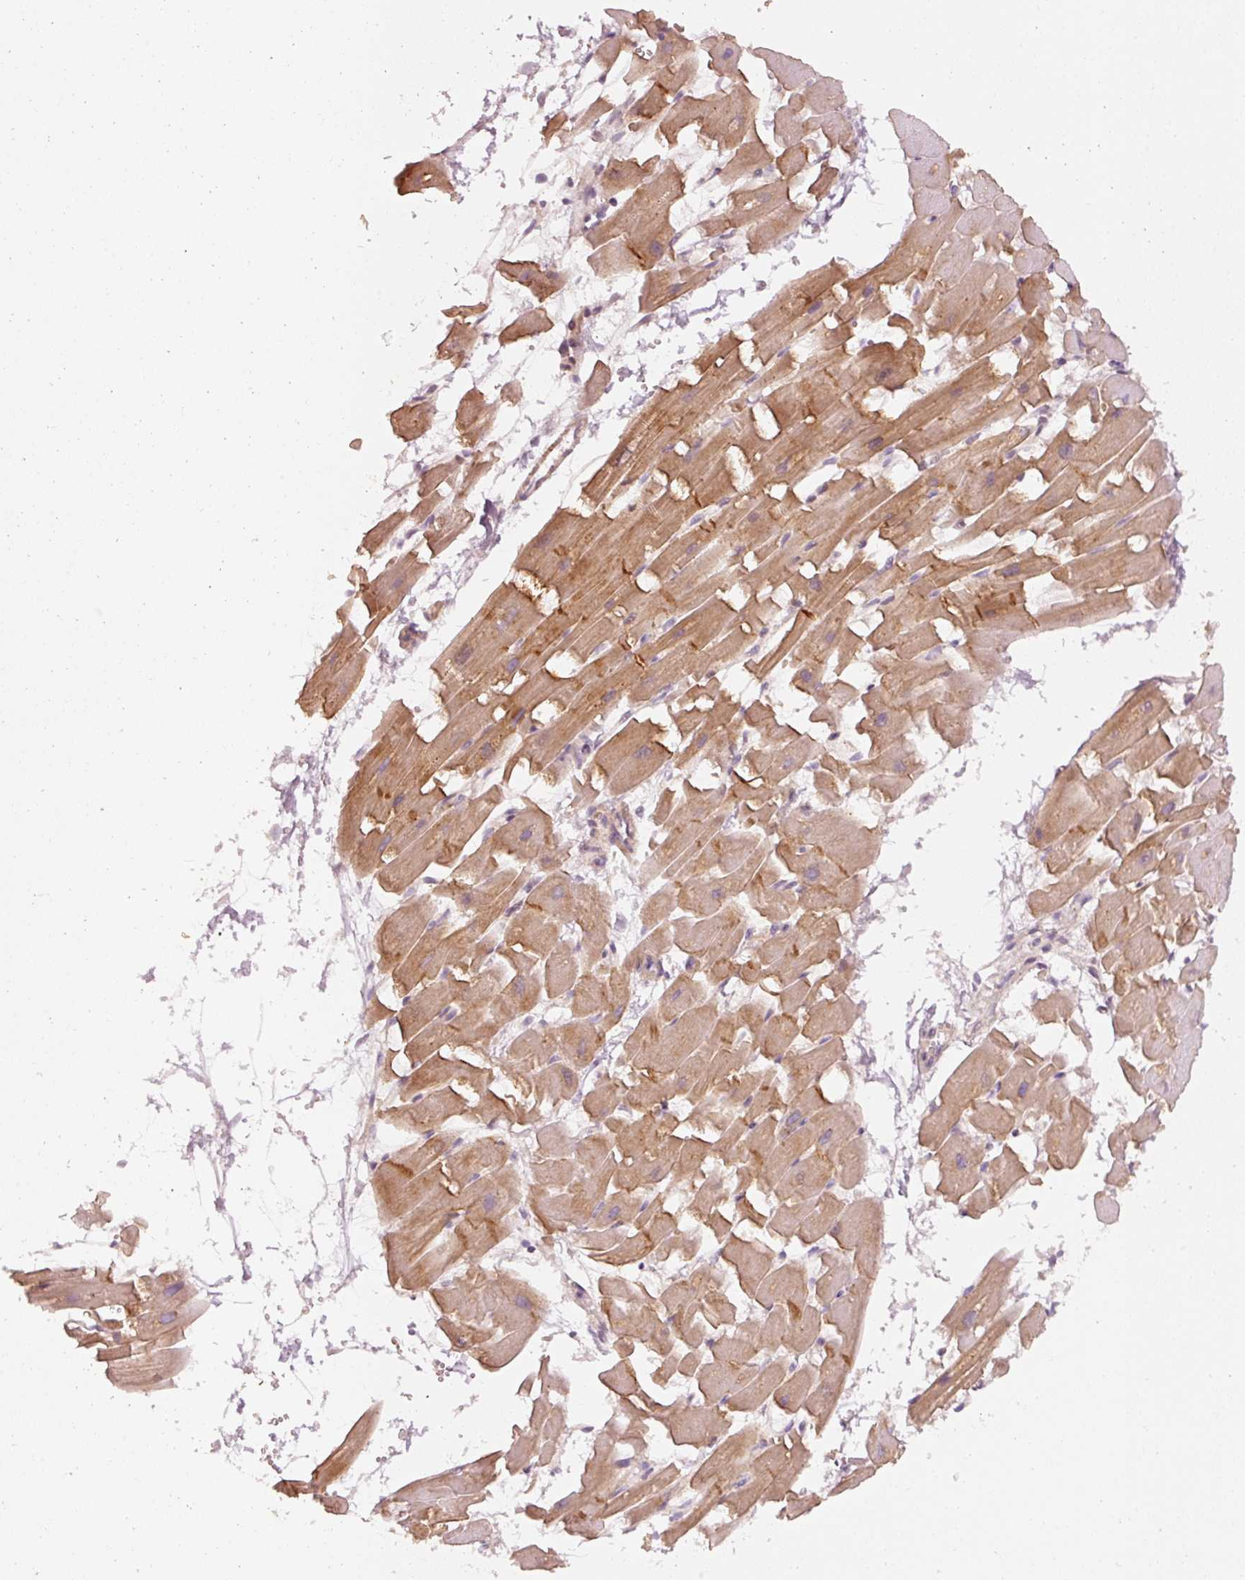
{"staining": {"intensity": "moderate", "quantity": ">75%", "location": "cytoplasmic/membranous"}, "tissue": "heart muscle", "cell_type": "Cardiomyocytes", "image_type": "normal", "snomed": [{"axis": "morphology", "description": "Normal tissue, NOS"}, {"axis": "topography", "description": "Heart"}], "caption": "DAB immunohistochemical staining of benign heart muscle demonstrates moderate cytoplasmic/membranous protein positivity in about >75% of cardiomyocytes.", "gene": "DAPP1", "patient": {"sex": "male", "age": 37}}